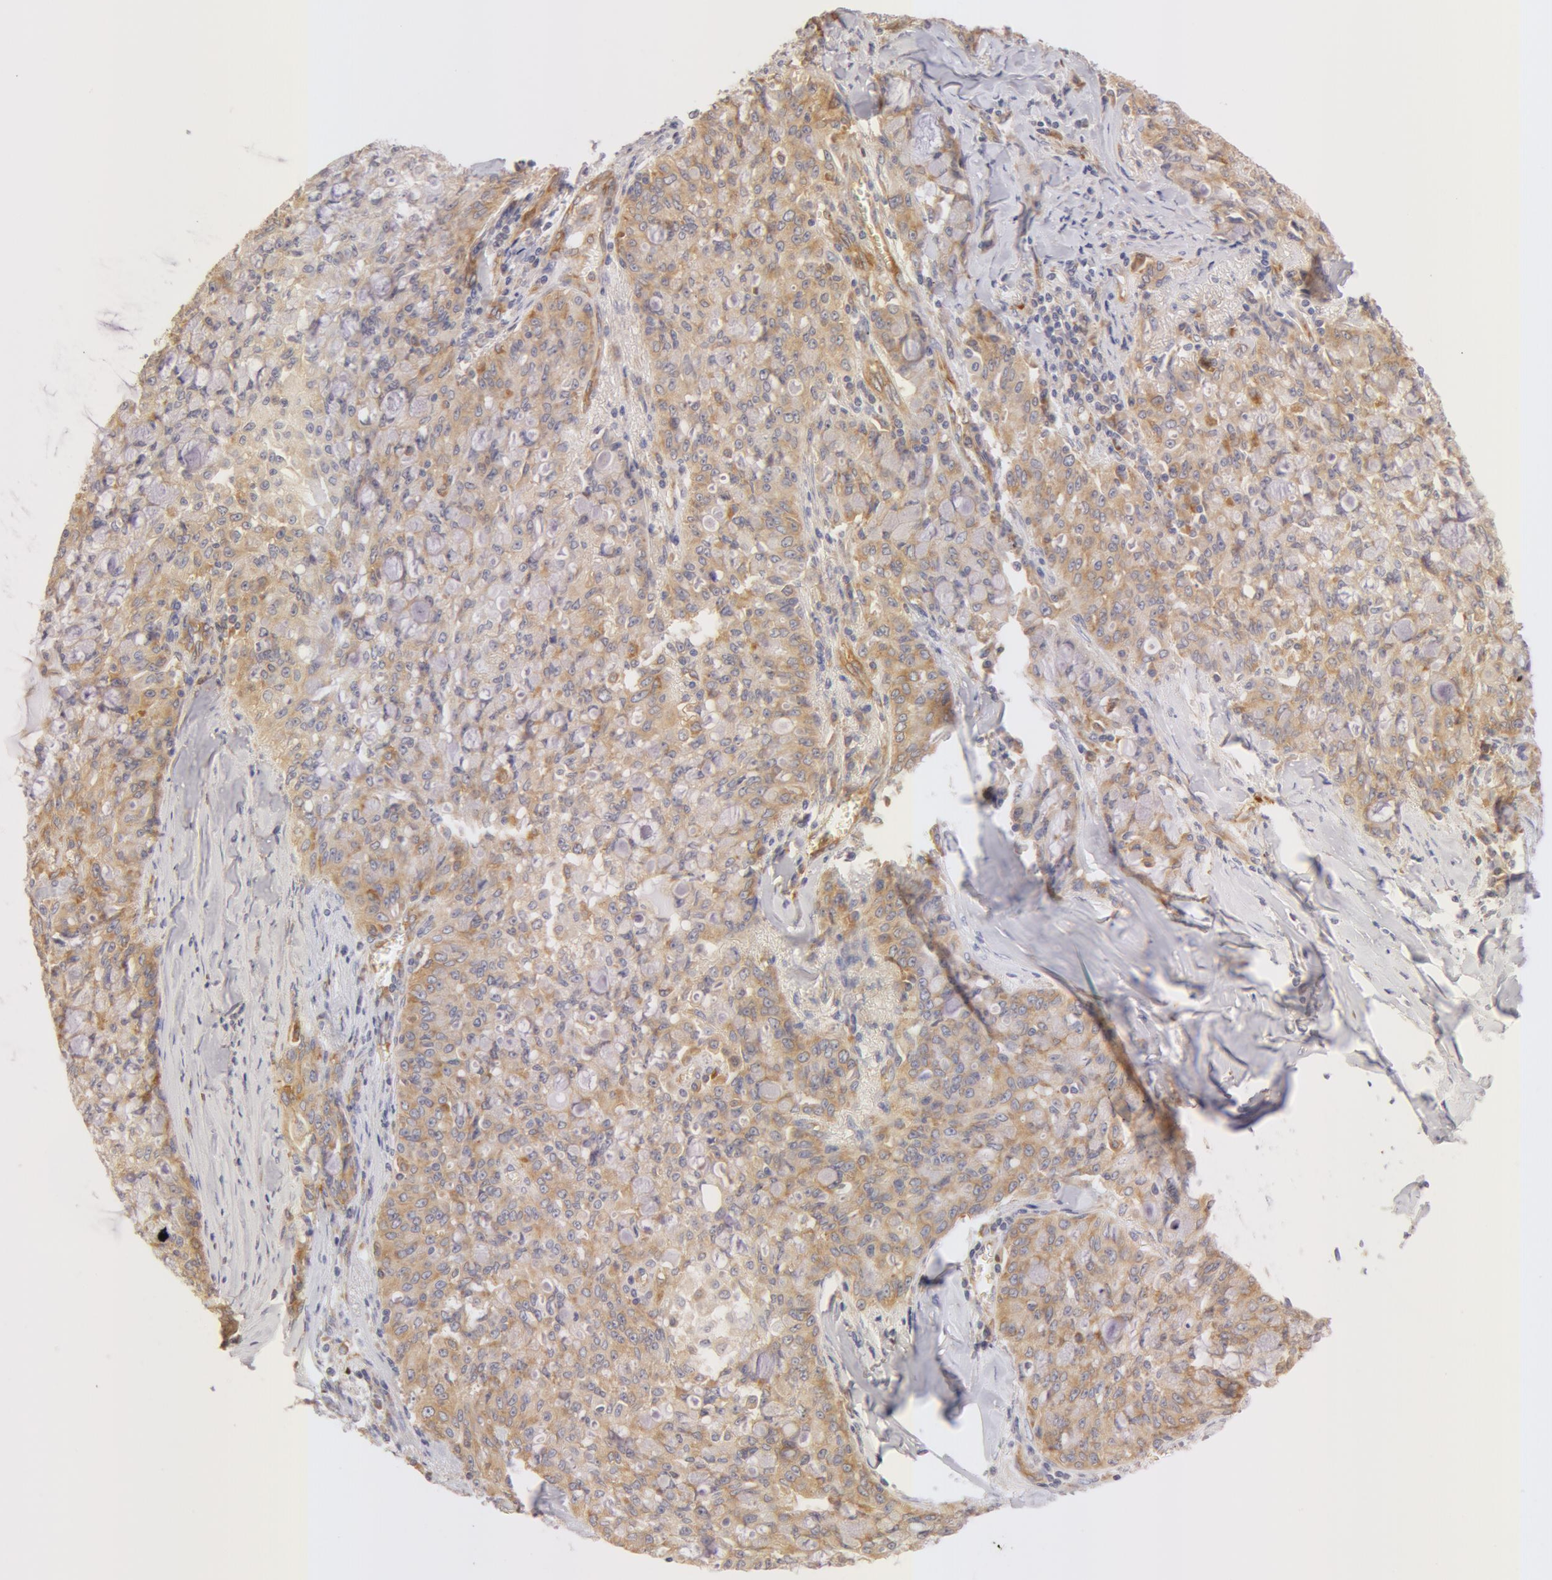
{"staining": {"intensity": "weak", "quantity": "<25%", "location": "cytoplasmic/membranous"}, "tissue": "lung cancer", "cell_type": "Tumor cells", "image_type": "cancer", "snomed": [{"axis": "morphology", "description": "Adenocarcinoma, NOS"}, {"axis": "topography", "description": "Lung"}], "caption": "DAB immunohistochemical staining of human lung cancer (adenocarcinoma) demonstrates no significant positivity in tumor cells.", "gene": "DDX3Y", "patient": {"sex": "female", "age": 44}}